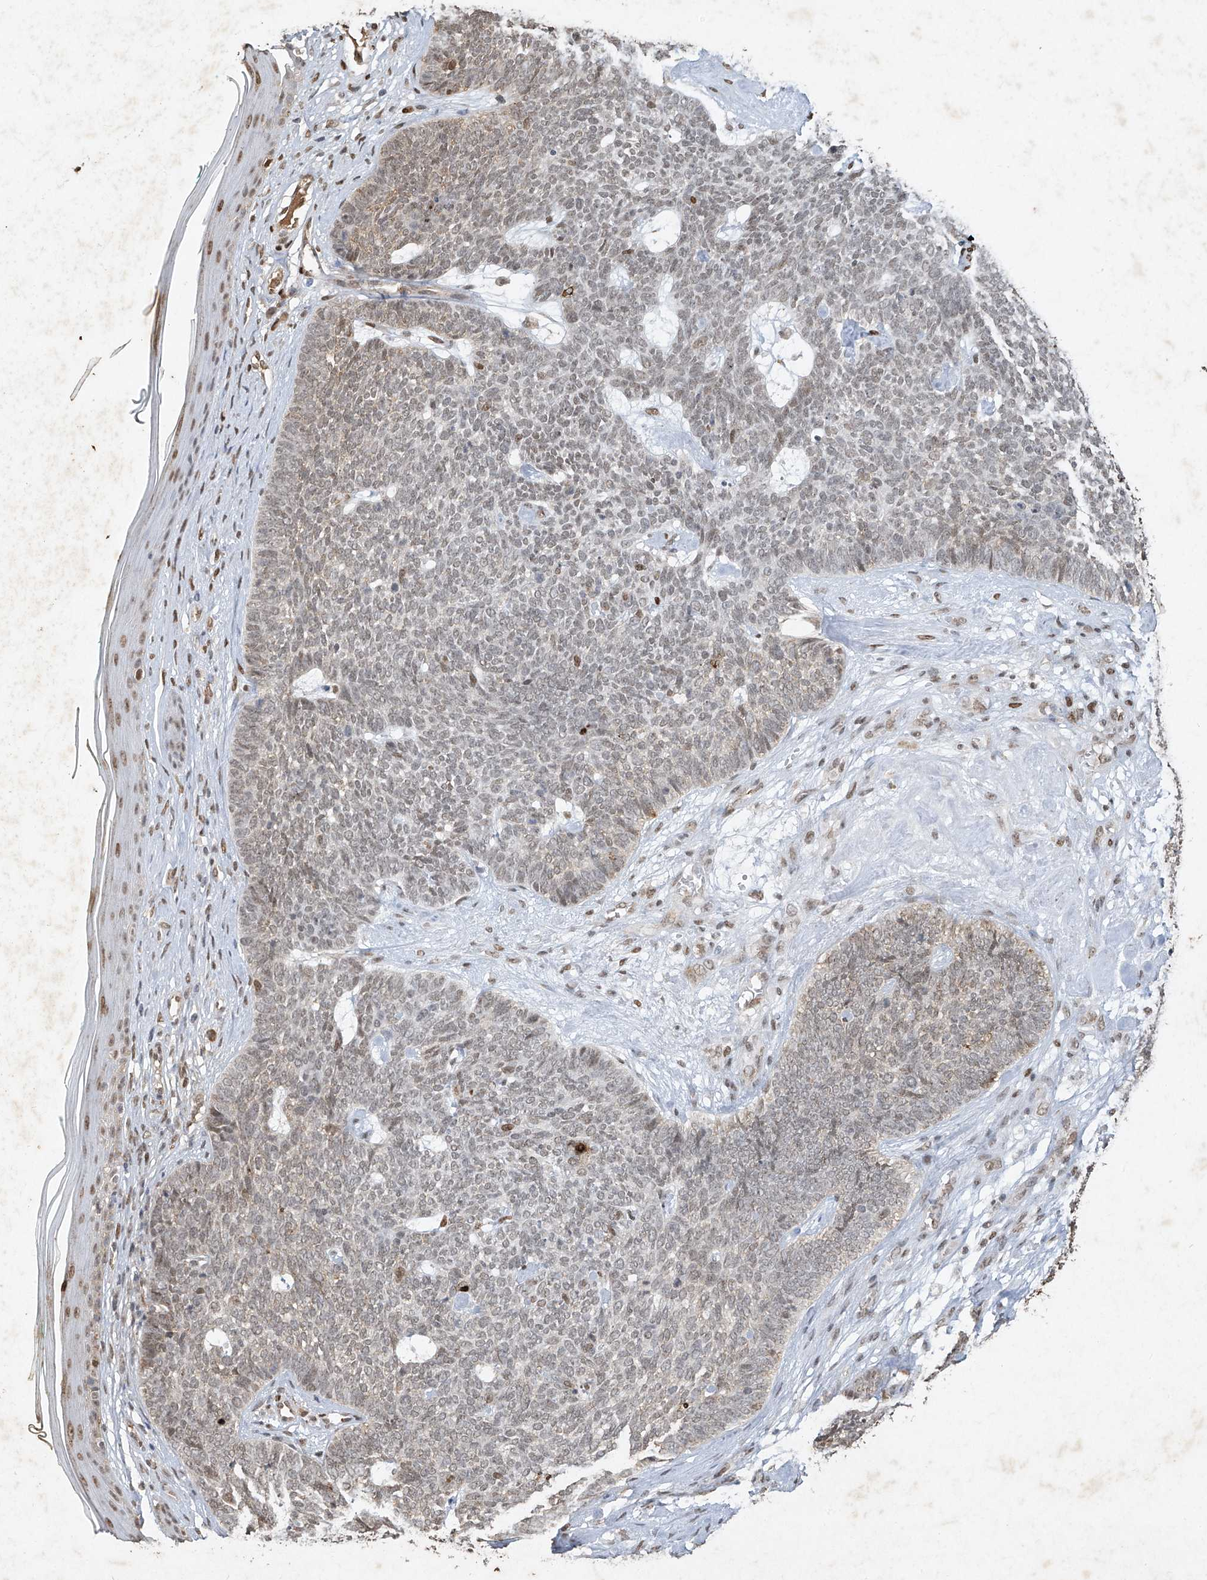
{"staining": {"intensity": "weak", "quantity": "25%-75%", "location": "nuclear"}, "tissue": "skin cancer", "cell_type": "Tumor cells", "image_type": "cancer", "snomed": [{"axis": "morphology", "description": "Basal cell carcinoma"}, {"axis": "topography", "description": "Skin"}], "caption": "Immunohistochemistry (IHC) (DAB (3,3'-diaminobenzidine)) staining of basal cell carcinoma (skin) shows weak nuclear protein expression in approximately 25%-75% of tumor cells.", "gene": "ATRIP", "patient": {"sex": "female", "age": 84}}